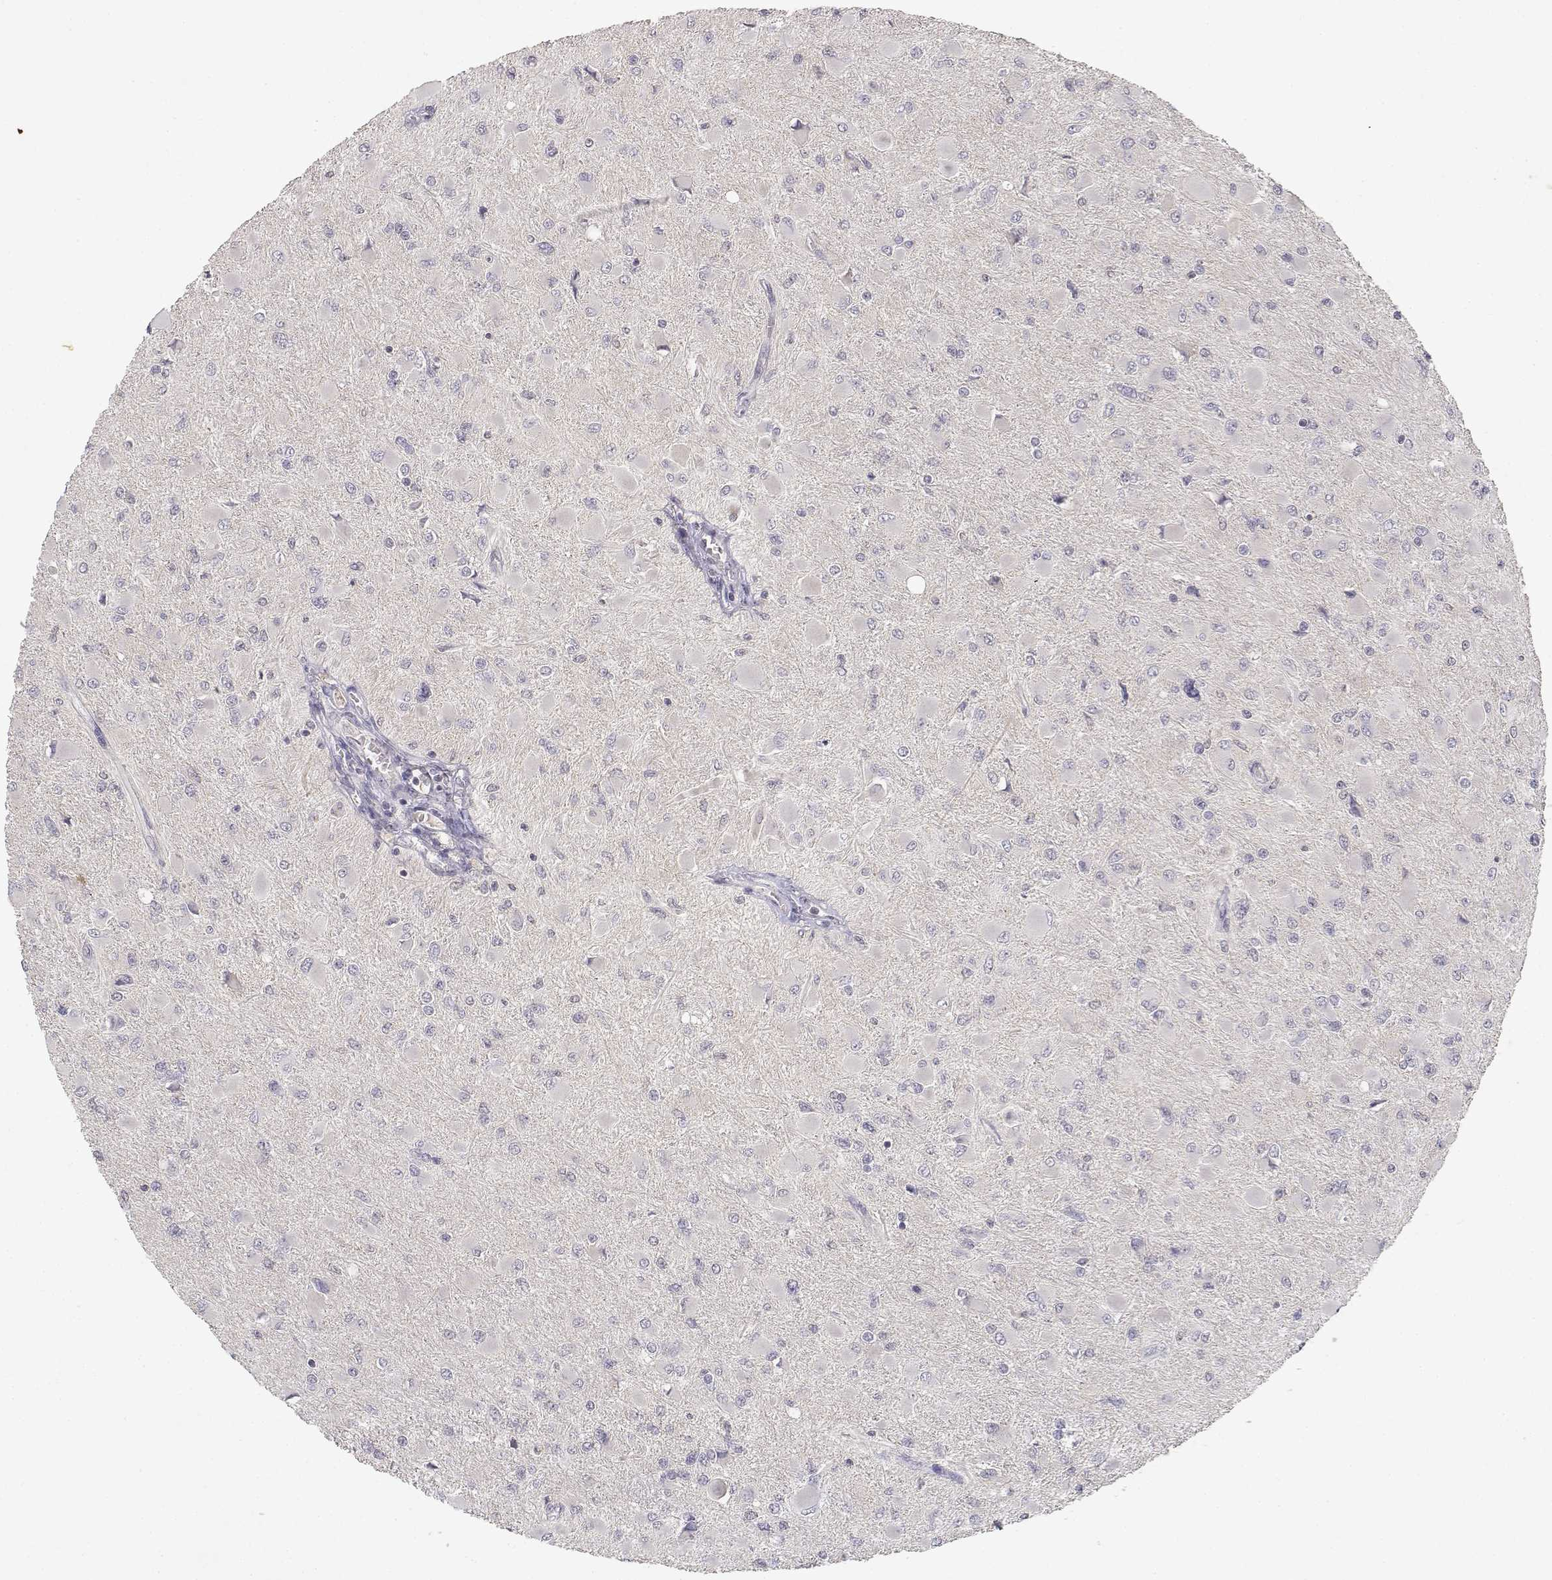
{"staining": {"intensity": "negative", "quantity": "none", "location": "none"}, "tissue": "glioma", "cell_type": "Tumor cells", "image_type": "cancer", "snomed": [{"axis": "morphology", "description": "Glioma, malignant, High grade"}, {"axis": "topography", "description": "Cerebral cortex"}], "caption": "This is a micrograph of IHC staining of malignant high-grade glioma, which shows no staining in tumor cells.", "gene": "RAD51", "patient": {"sex": "female", "age": 36}}